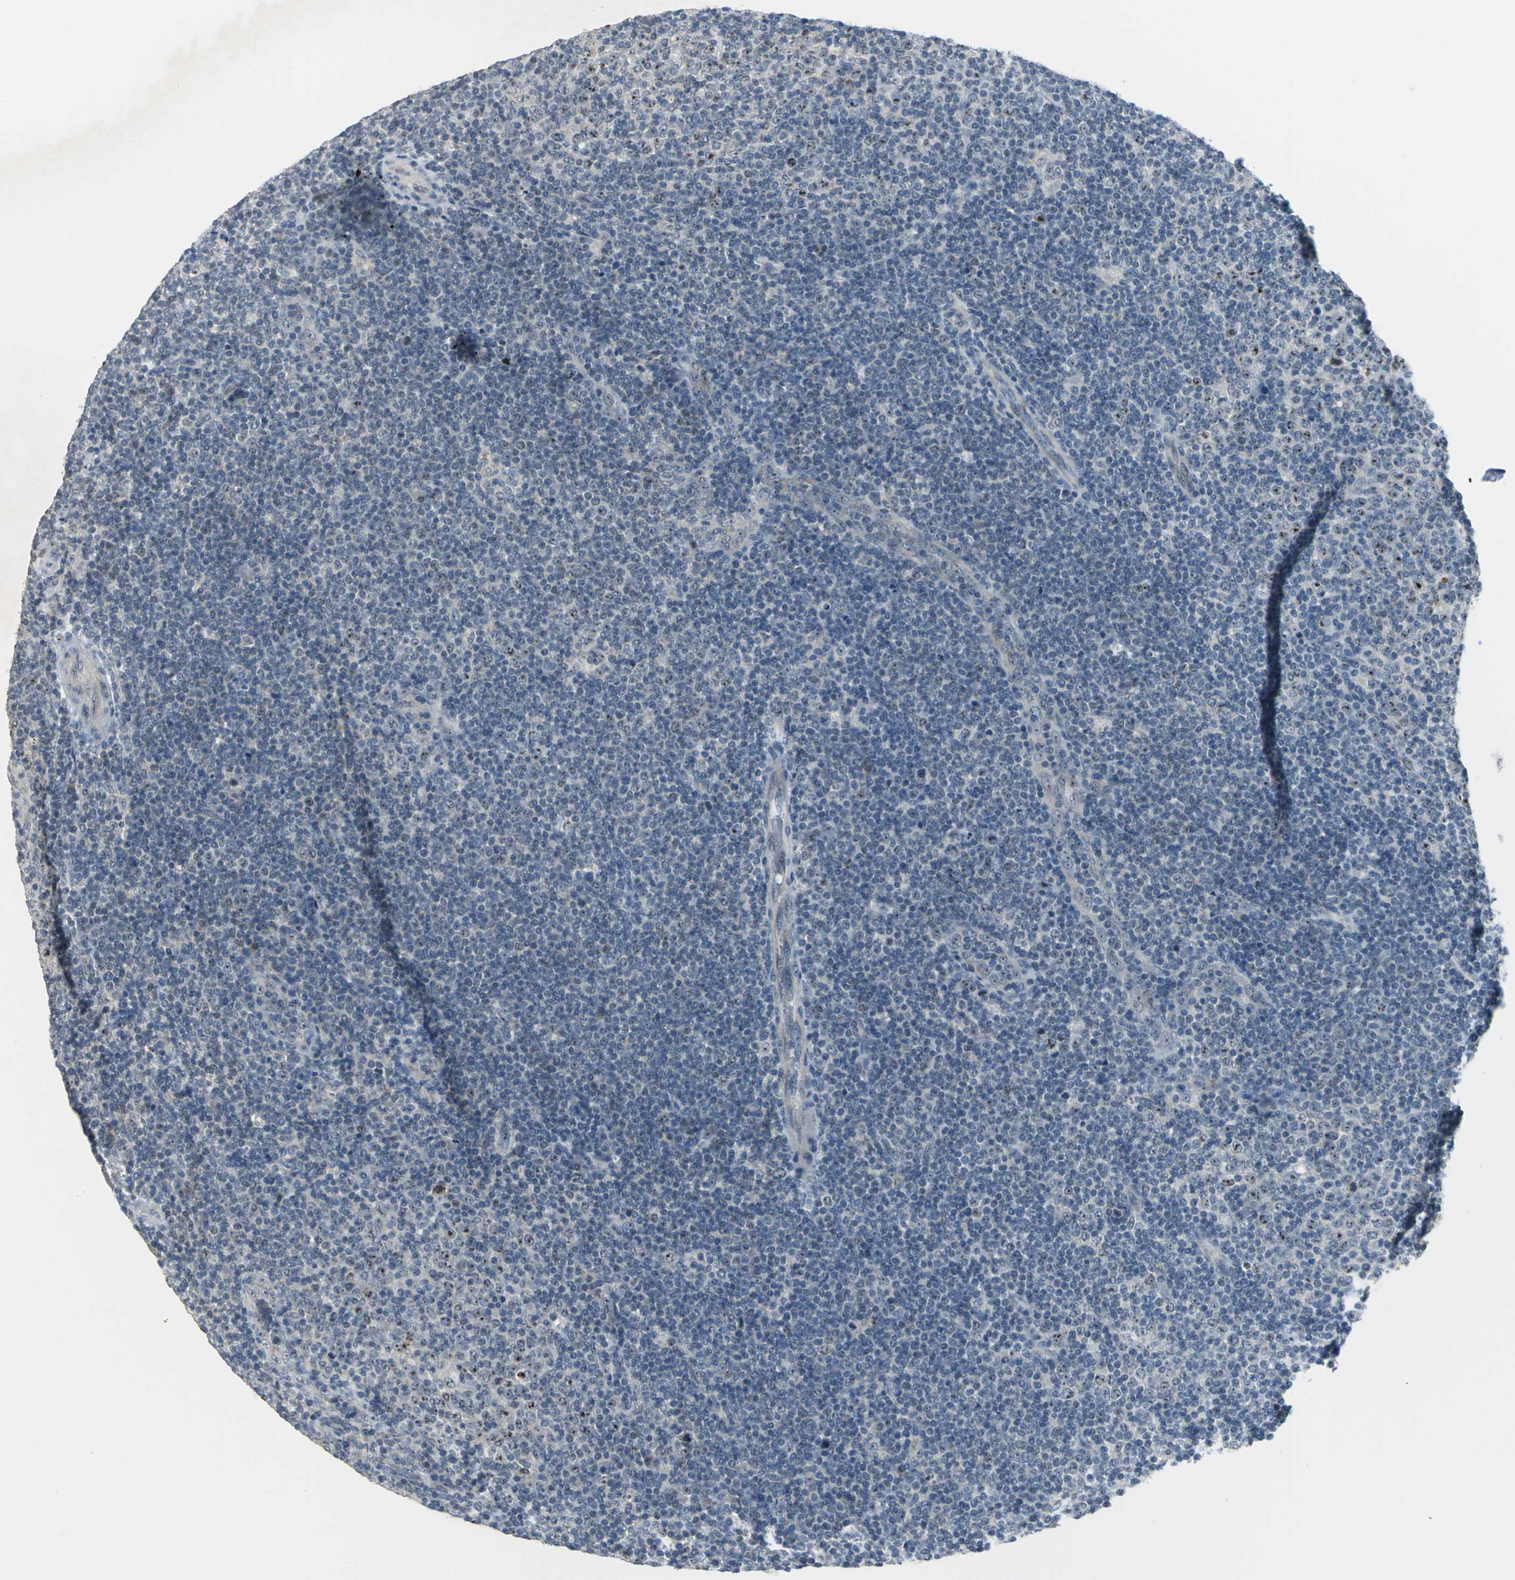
{"staining": {"intensity": "moderate", "quantity": "25%-75%", "location": "nuclear"}, "tissue": "lymphoma", "cell_type": "Tumor cells", "image_type": "cancer", "snomed": [{"axis": "morphology", "description": "Malignant lymphoma, non-Hodgkin's type, Low grade"}, {"axis": "topography", "description": "Lymph node"}], "caption": "Tumor cells reveal medium levels of moderate nuclear staining in about 25%-75% of cells in lymphoma.", "gene": "MYBBP1A", "patient": {"sex": "male", "age": 70}}